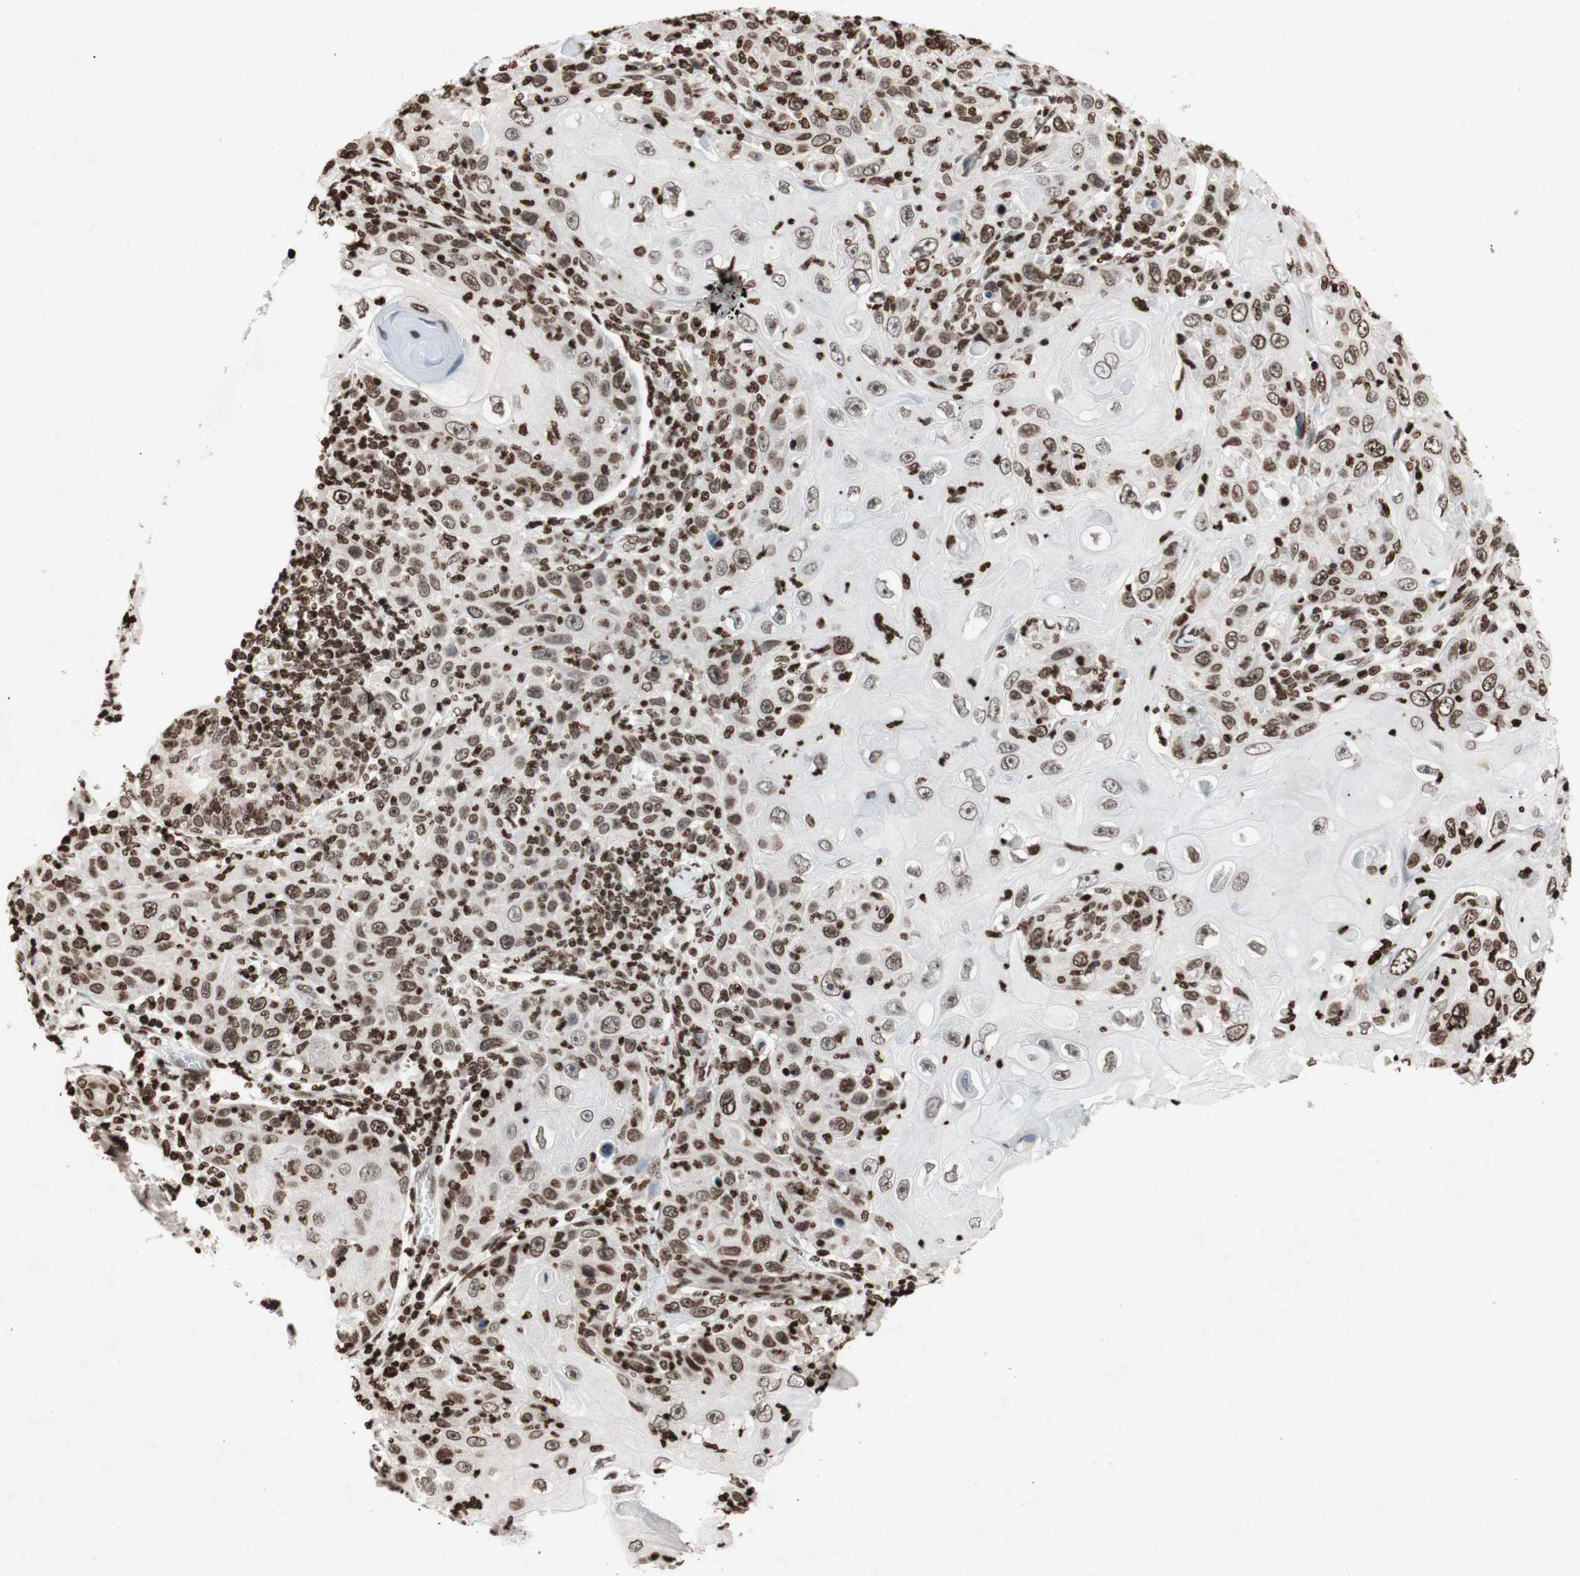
{"staining": {"intensity": "moderate", "quantity": ">75%", "location": "nuclear"}, "tissue": "skin cancer", "cell_type": "Tumor cells", "image_type": "cancer", "snomed": [{"axis": "morphology", "description": "Squamous cell carcinoma, NOS"}, {"axis": "topography", "description": "Skin"}], "caption": "Skin cancer was stained to show a protein in brown. There is medium levels of moderate nuclear positivity in approximately >75% of tumor cells.", "gene": "NCOA3", "patient": {"sex": "female", "age": 88}}